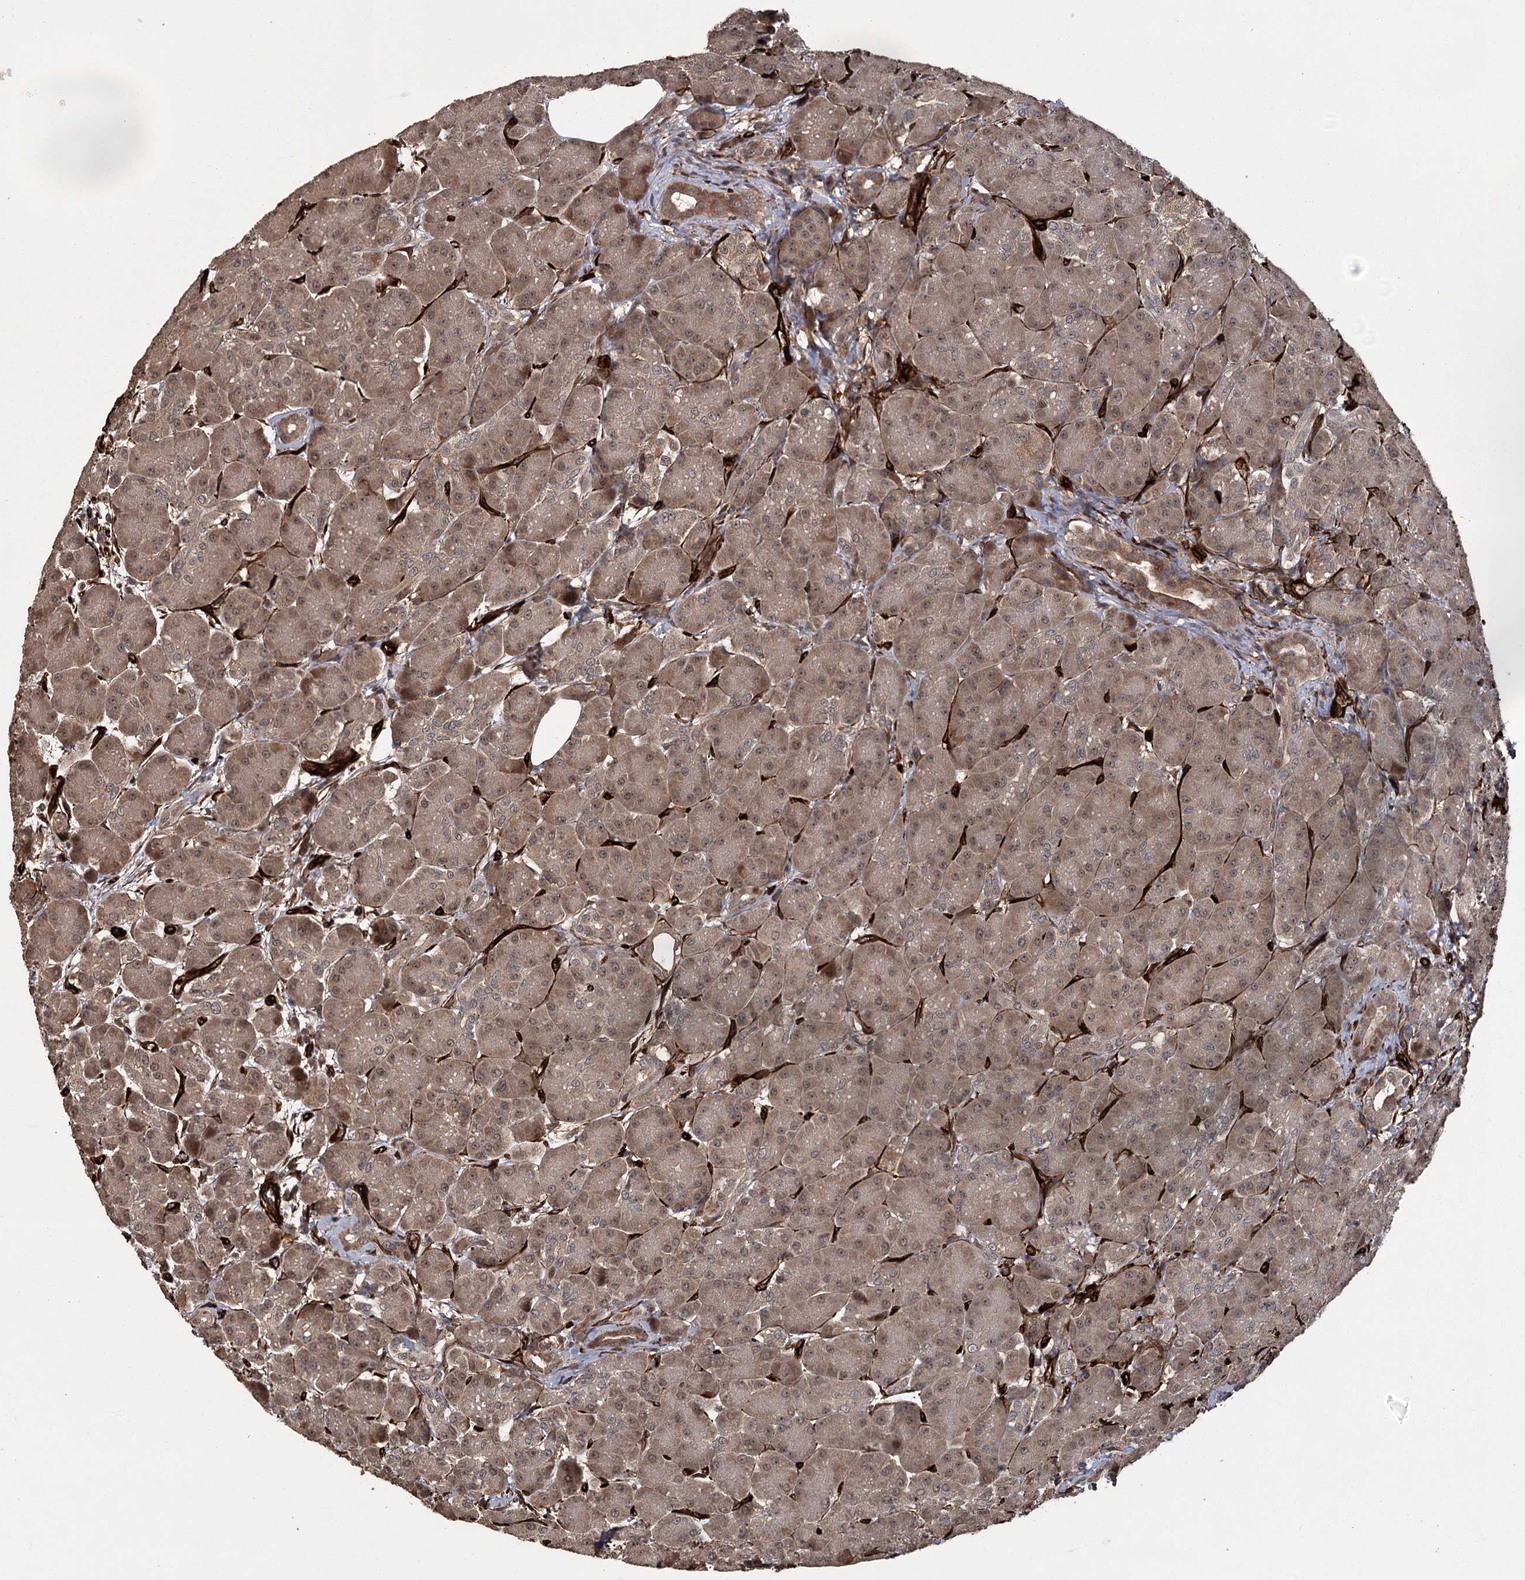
{"staining": {"intensity": "moderate", "quantity": ">75%", "location": "cytoplasmic/membranous,nuclear"}, "tissue": "pancreas", "cell_type": "Exocrine glandular cells", "image_type": "normal", "snomed": [{"axis": "morphology", "description": "Normal tissue, NOS"}, {"axis": "topography", "description": "Pancreas"}], "caption": "The immunohistochemical stain labels moderate cytoplasmic/membranous,nuclear staining in exocrine glandular cells of benign pancreas. Nuclei are stained in blue.", "gene": "RPAP3", "patient": {"sex": "male", "age": 63}}